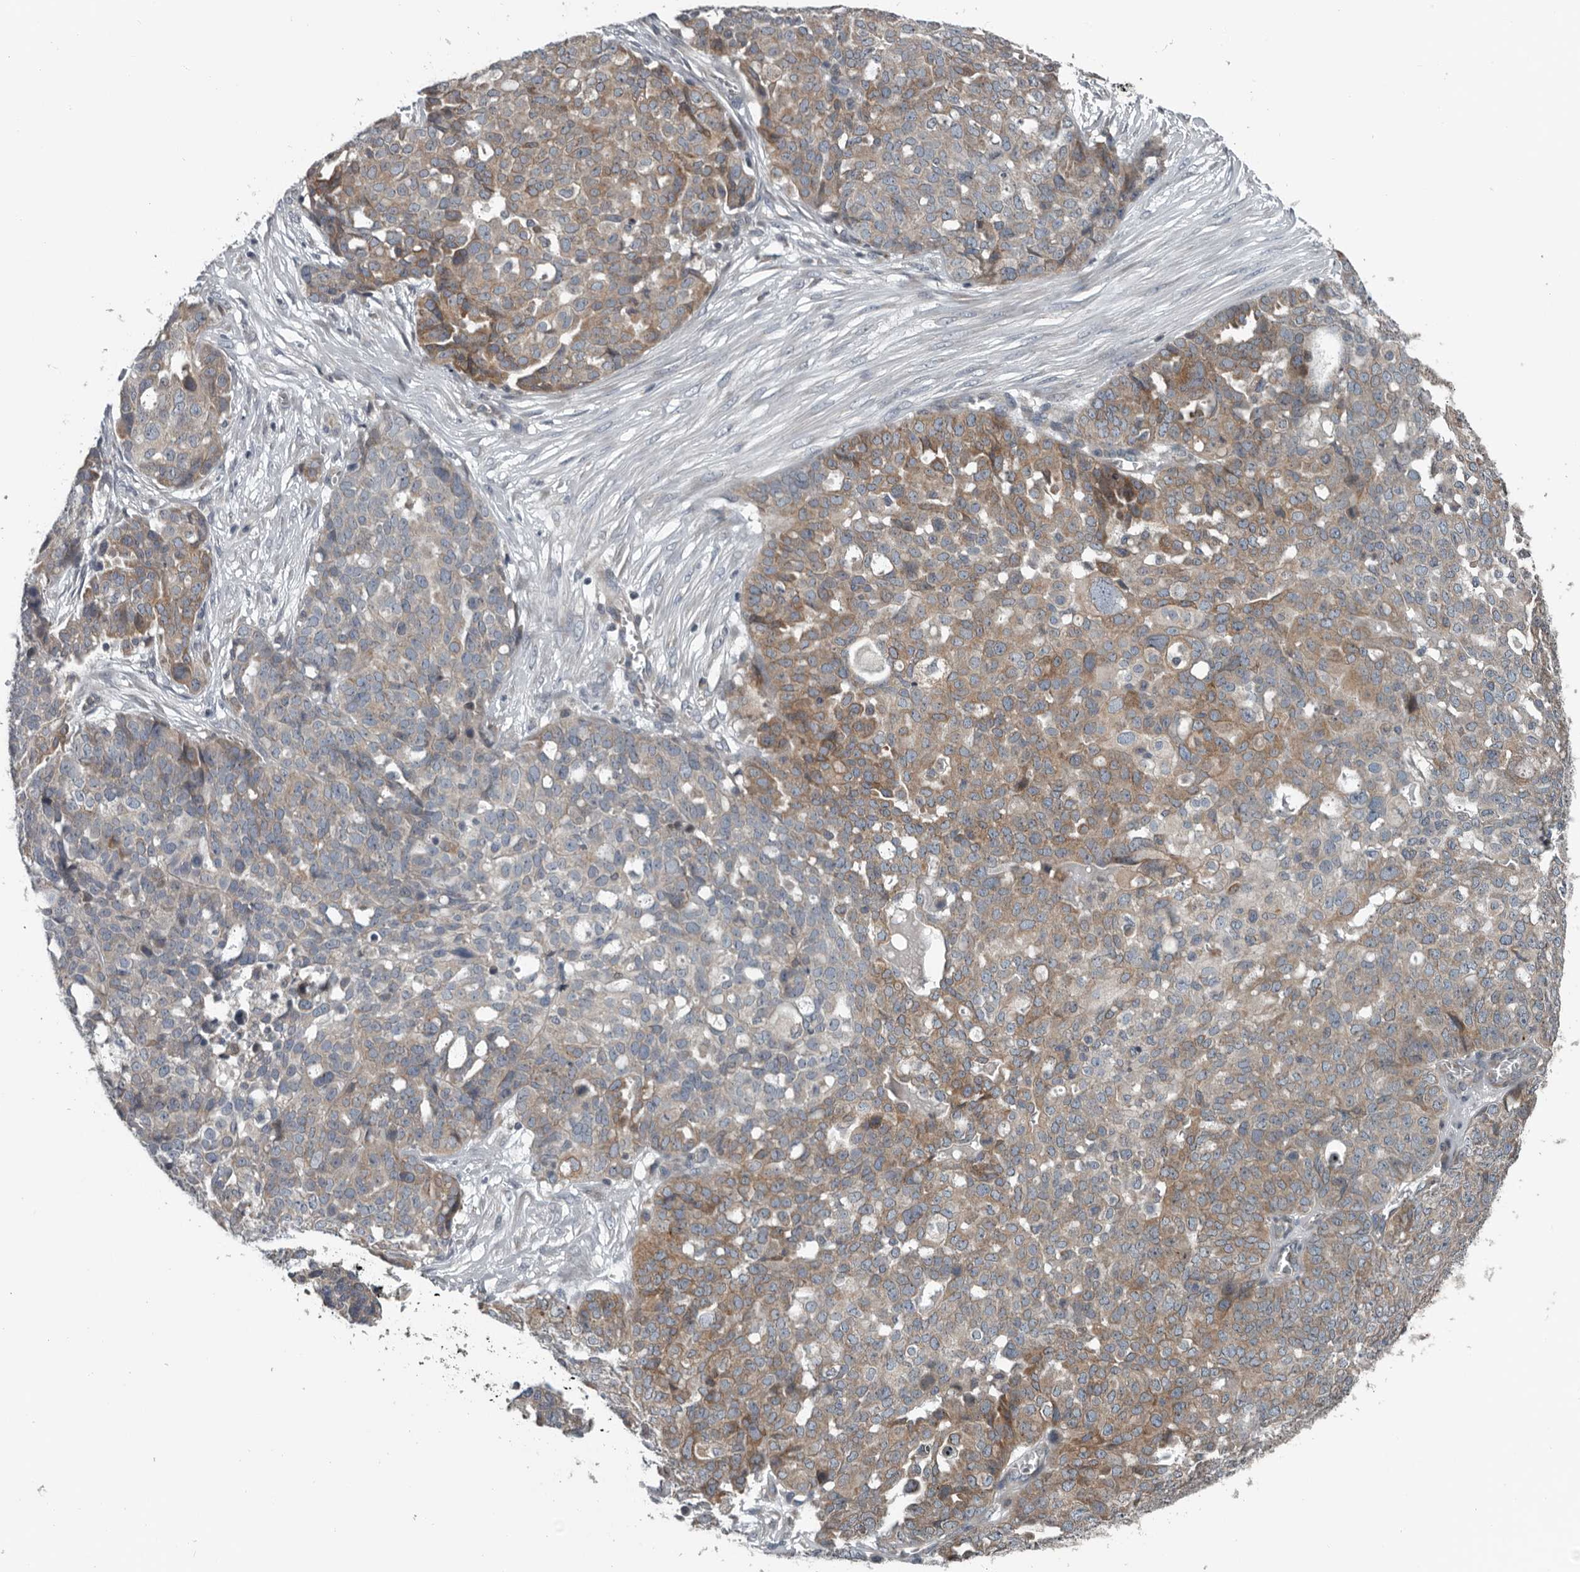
{"staining": {"intensity": "moderate", "quantity": ">75%", "location": "cytoplasmic/membranous"}, "tissue": "ovarian cancer", "cell_type": "Tumor cells", "image_type": "cancer", "snomed": [{"axis": "morphology", "description": "Cystadenocarcinoma, serous, NOS"}, {"axis": "topography", "description": "Soft tissue"}, {"axis": "topography", "description": "Ovary"}], "caption": "The image reveals staining of ovarian cancer (serous cystadenocarcinoma), revealing moderate cytoplasmic/membranous protein positivity (brown color) within tumor cells. Using DAB (brown) and hematoxylin (blue) stains, captured at high magnification using brightfield microscopy.", "gene": "TMEM199", "patient": {"sex": "female", "age": 57}}